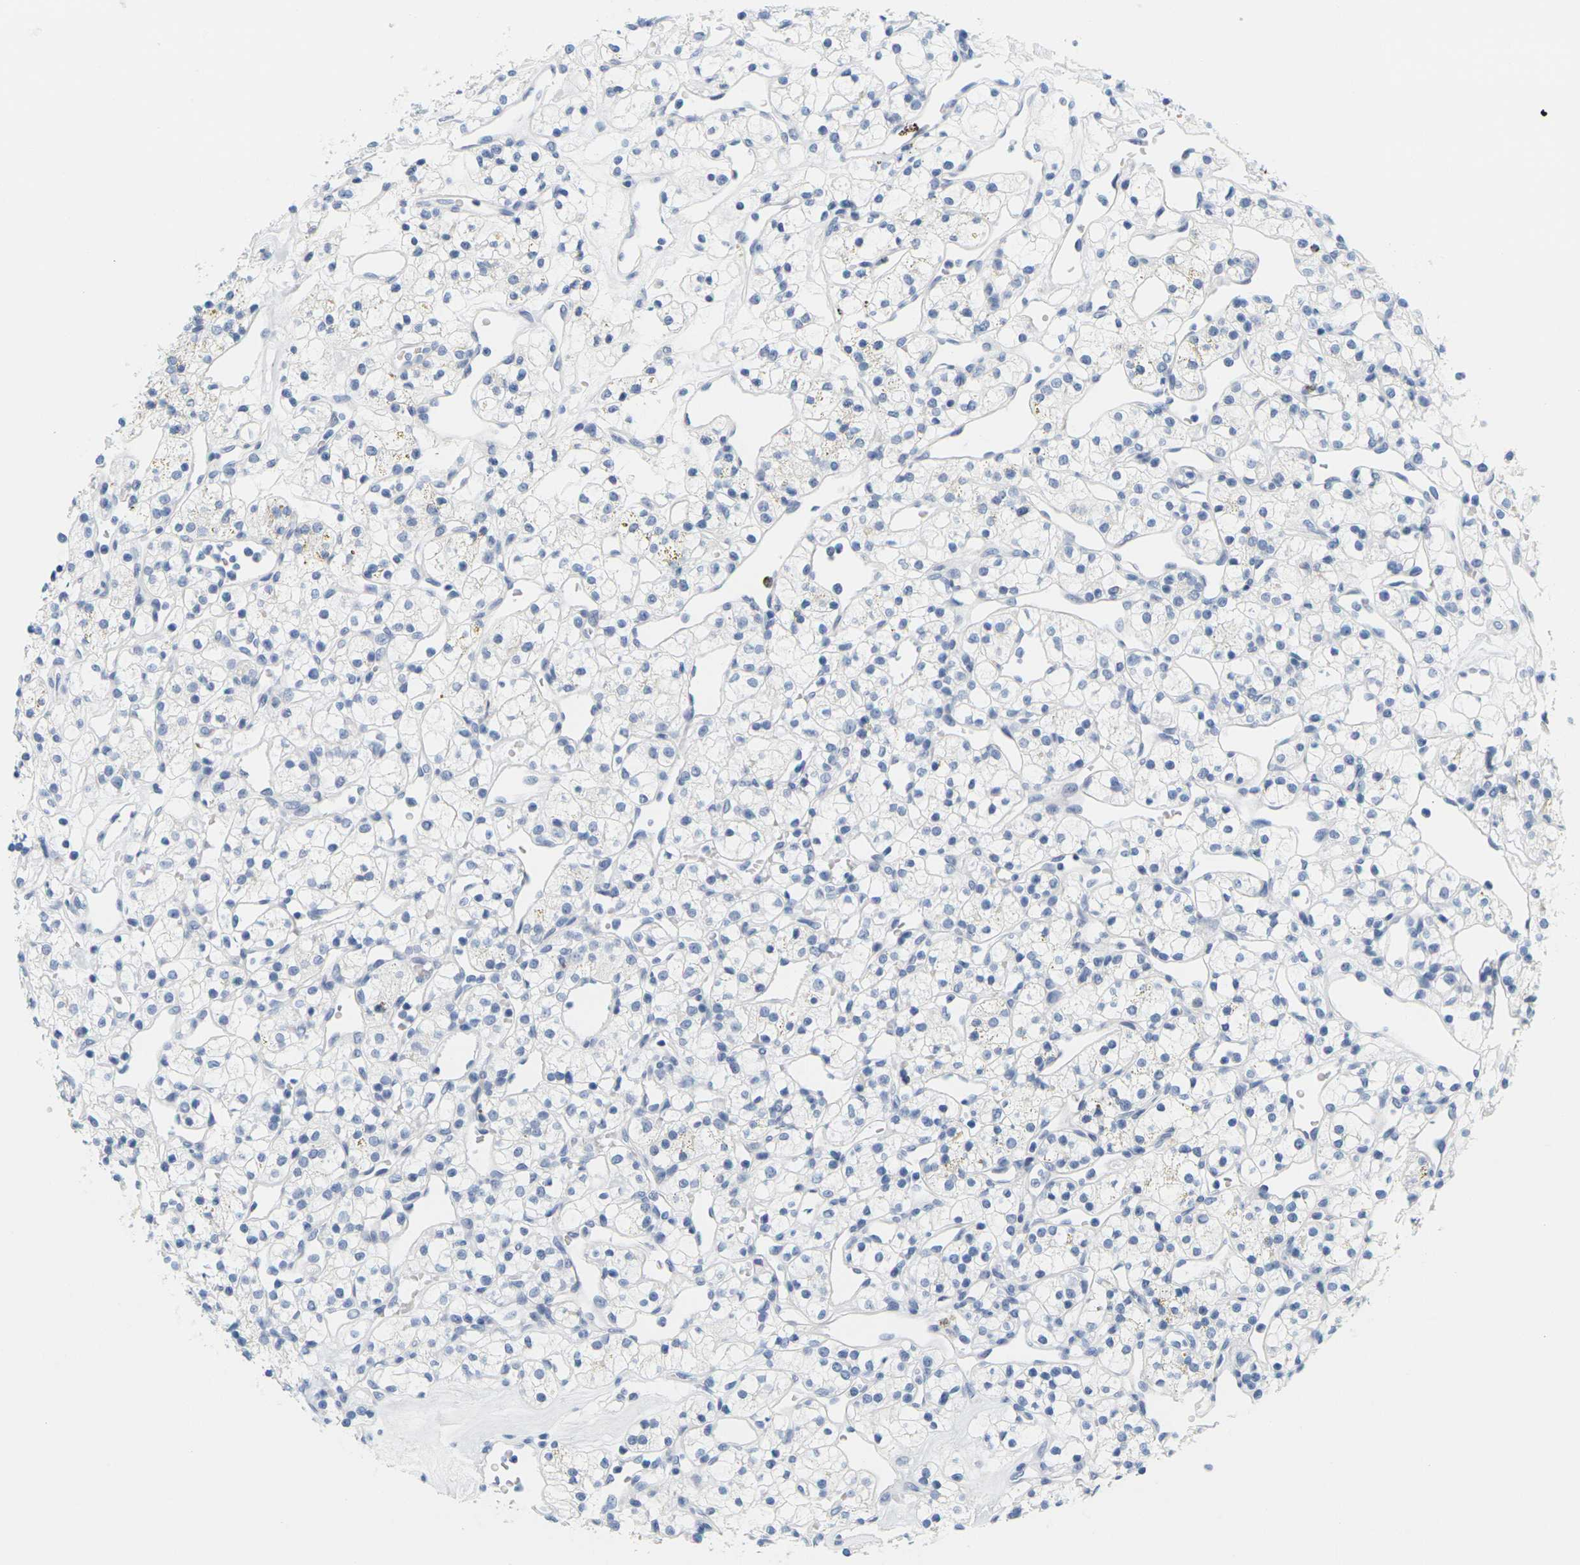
{"staining": {"intensity": "negative", "quantity": "none", "location": "none"}, "tissue": "renal cancer", "cell_type": "Tumor cells", "image_type": "cancer", "snomed": [{"axis": "morphology", "description": "Adenocarcinoma, NOS"}, {"axis": "topography", "description": "Kidney"}], "caption": "DAB immunohistochemical staining of renal cancer (adenocarcinoma) shows no significant positivity in tumor cells. (DAB IHC visualized using brightfield microscopy, high magnification).", "gene": "HLA-DOB", "patient": {"sex": "female", "age": 60}}